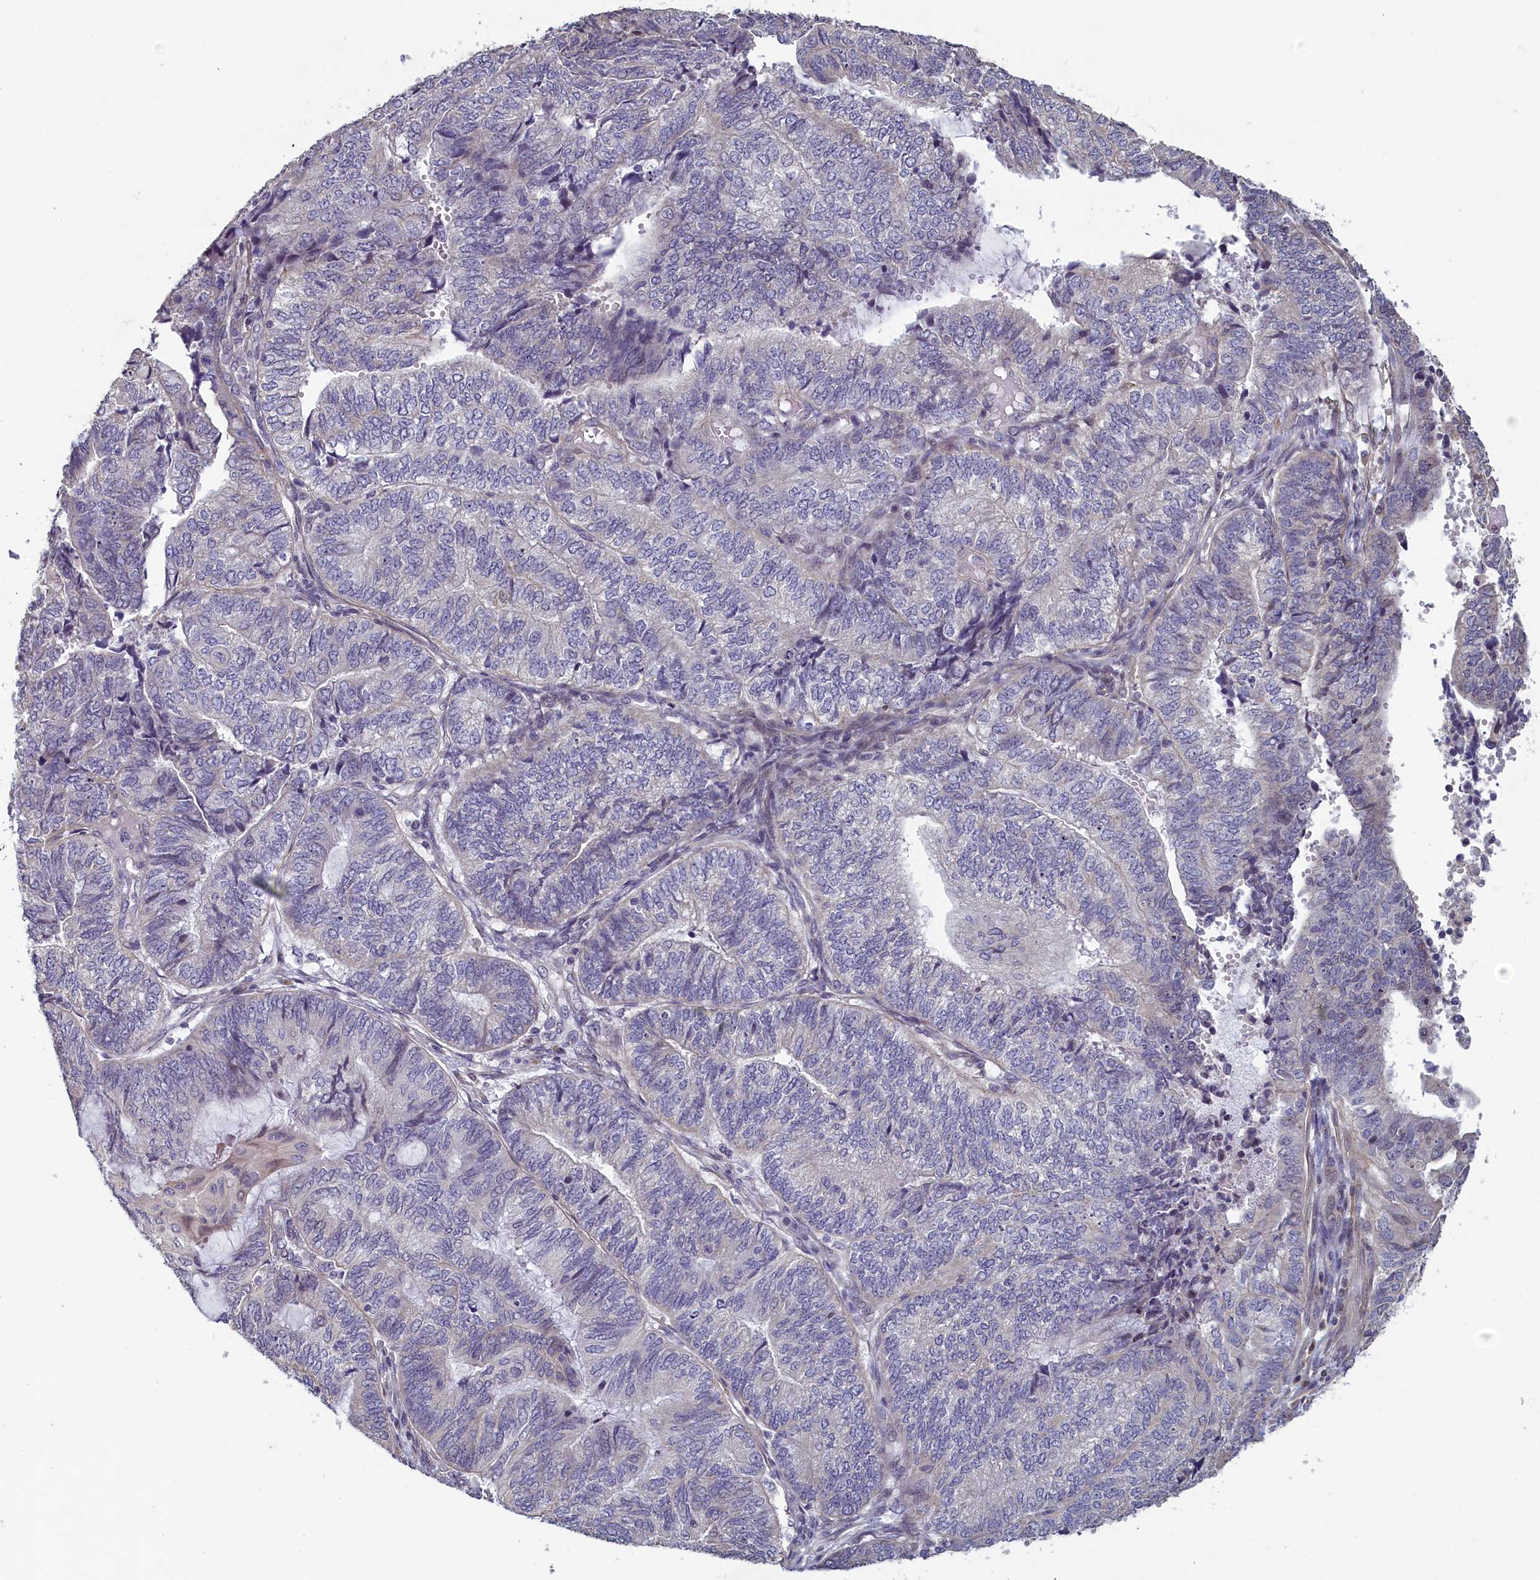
{"staining": {"intensity": "negative", "quantity": "none", "location": "none"}, "tissue": "endometrial cancer", "cell_type": "Tumor cells", "image_type": "cancer", "snomed": [{"axis": "morphology", "description": "Adenocarcinoma, NOS"}, {"axis": "topography", "description": "Uterus"}, {"axis": "topography", "description": "Endometrium"}], "caption": "Tumor cells are negative for protein expression in human adenocarcinoma (endometrial). Nuclei are stained in blue.", "gene": "DIXDC1", "patient": {"sex": "female", "age": 70}}